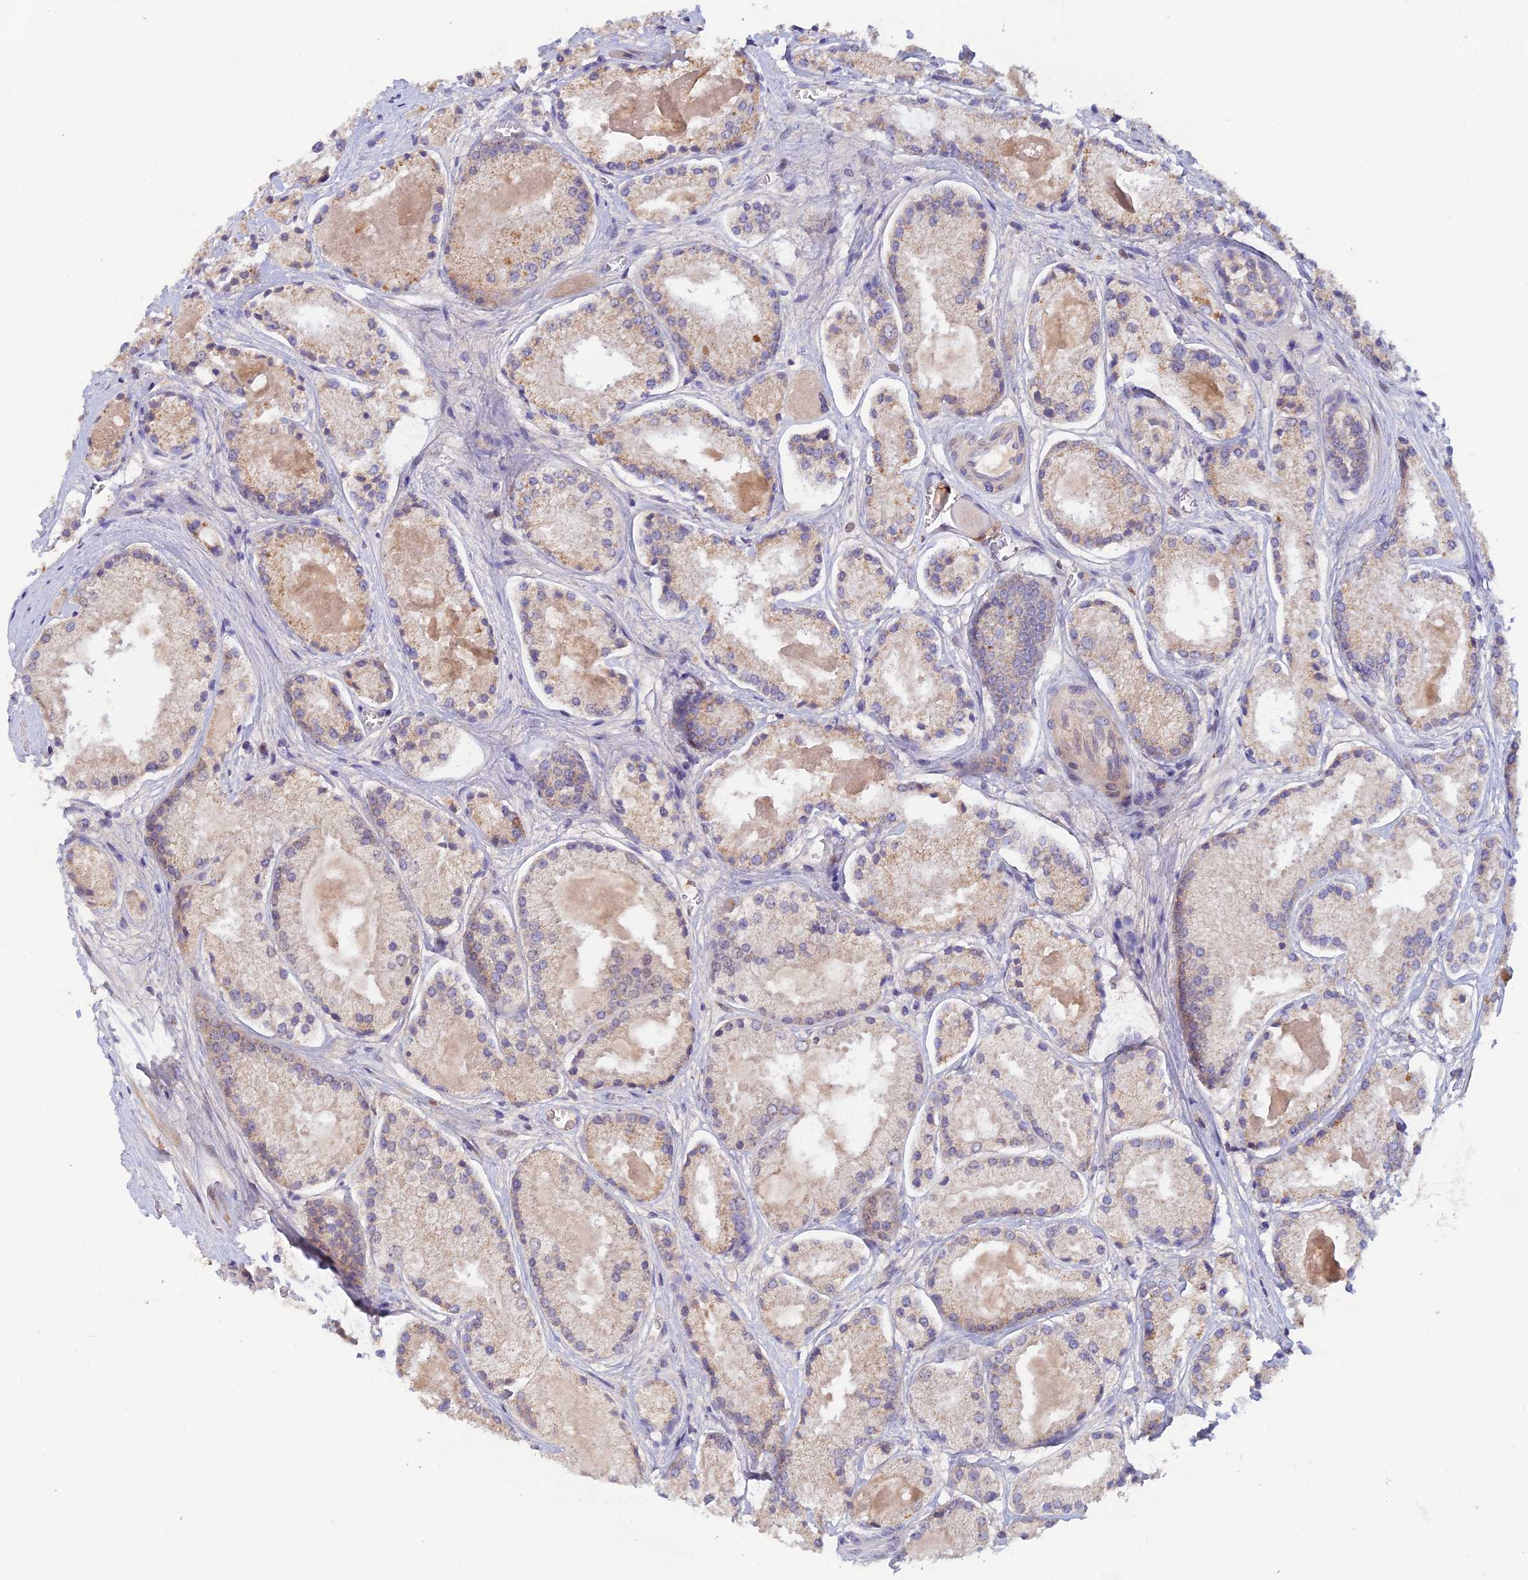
{"staining": {"intensity": "weak", "quantity": "<25%", "location": "cytoplasmic/membranous"}, "tissue": "prostate cancer", "cell_type": "Tumor cells", "image_type": "cancer", "snomed": [{"axis": "morphology", "description": "Adenocarcinoma, High grade"}, {"axis": "topography", "description": "Prostate"}], "caption": "The histopathology image displays no staining of tumor cells in high-grade adenocarcinoma (prostate). (Stains: DAB immunohistochemistry with hematoxylin counter stain, Microscopy: brightfield microscopy at high magnification).", "gene": "FASTKD5", "patient": {"sex": "male", "age": 67}}